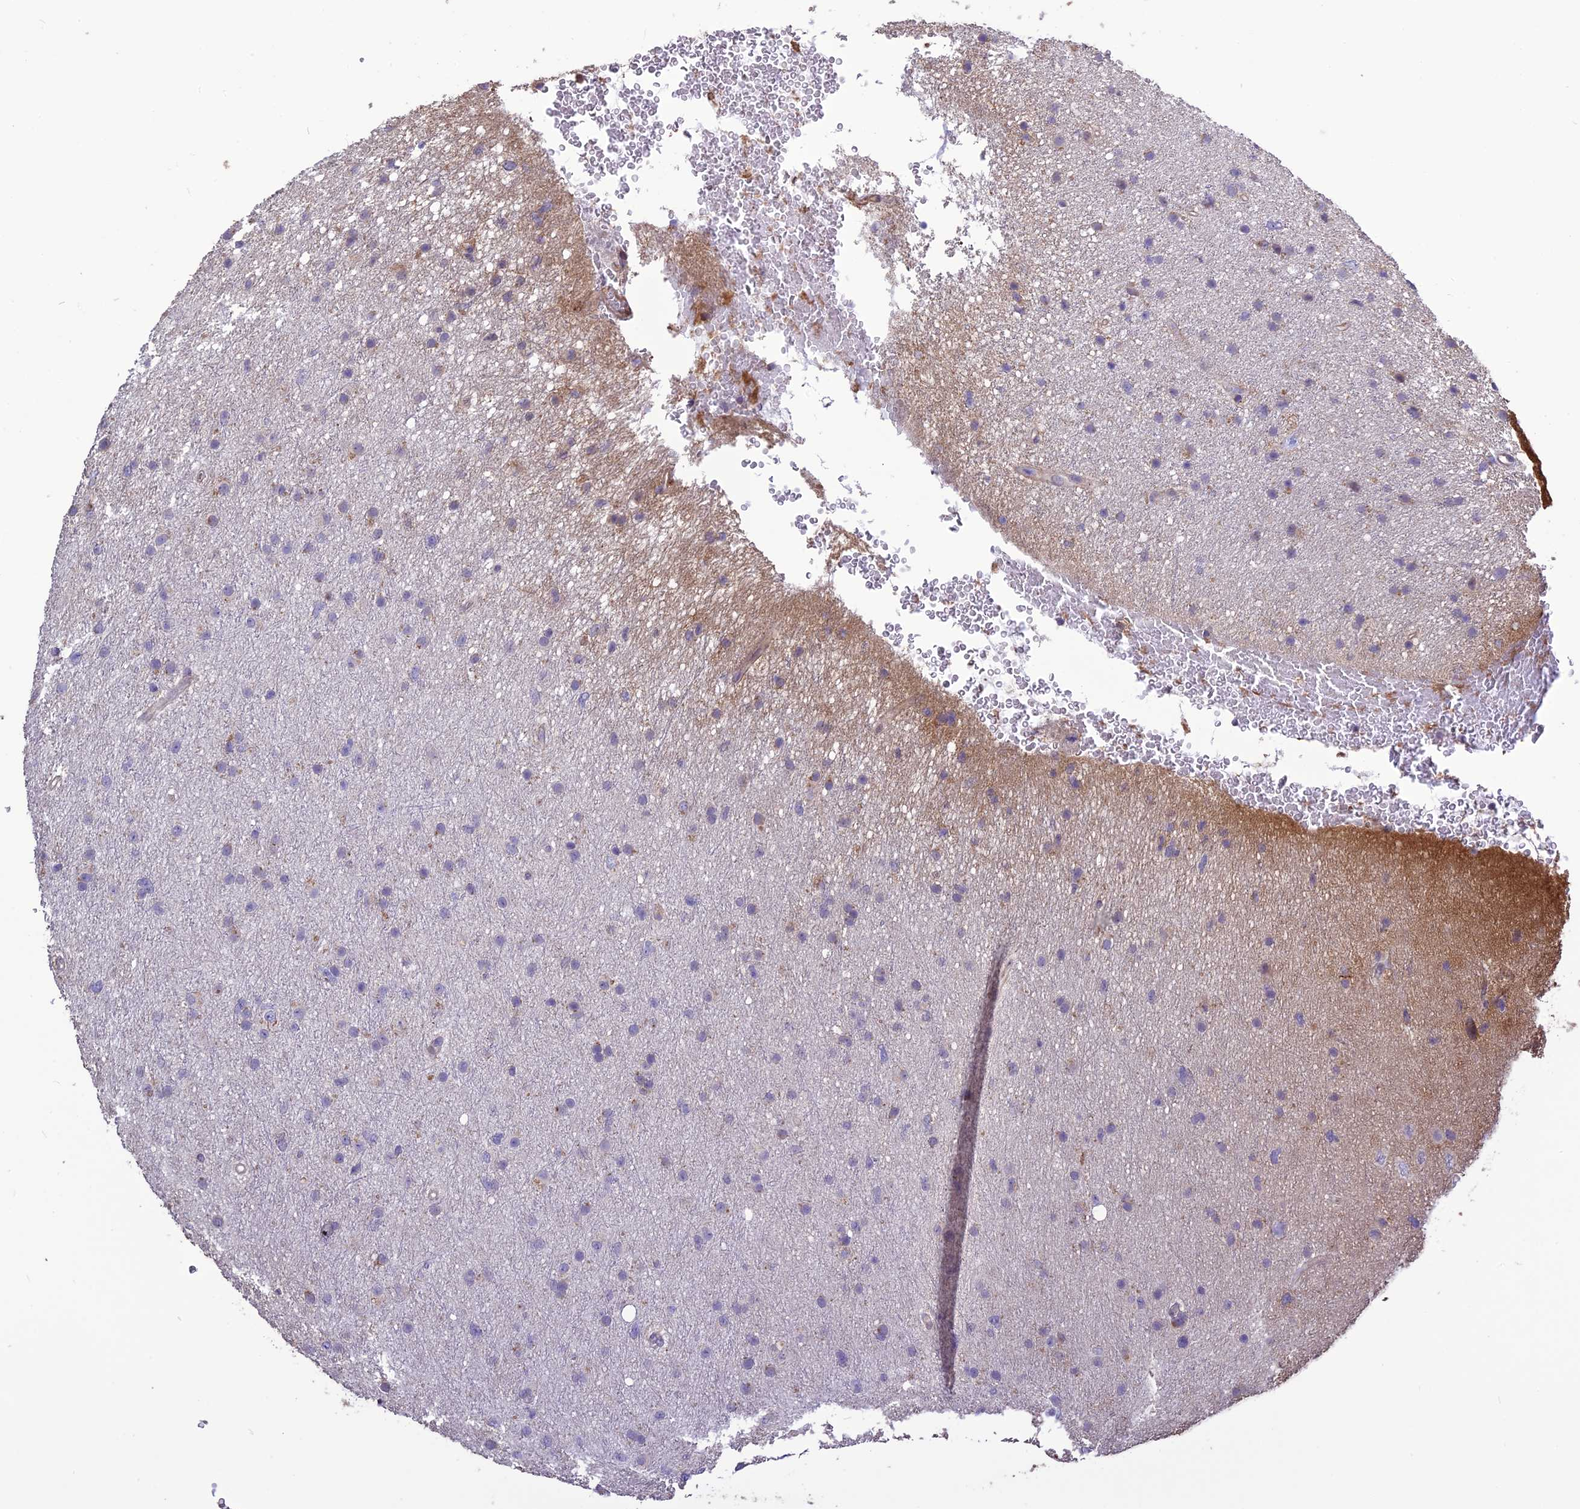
{"staining": {"intensity": "weak", "quantity": "<25%", "location": "cytoplasmic/membranous"}, "tissue": "glioma", "cell_type": "Tumor cells", "image_type": "cancer", "snomed": [{"axis": "morphology", "description": "Glioma, malignant, Low grade"}, {"axis": "topography", "description": "Cerebral cortex"}], "caption": "There is no significant expression in tumor cells of glioma.", "gene": "SPG21", "patient": {"sex": "female", "age": 39}}